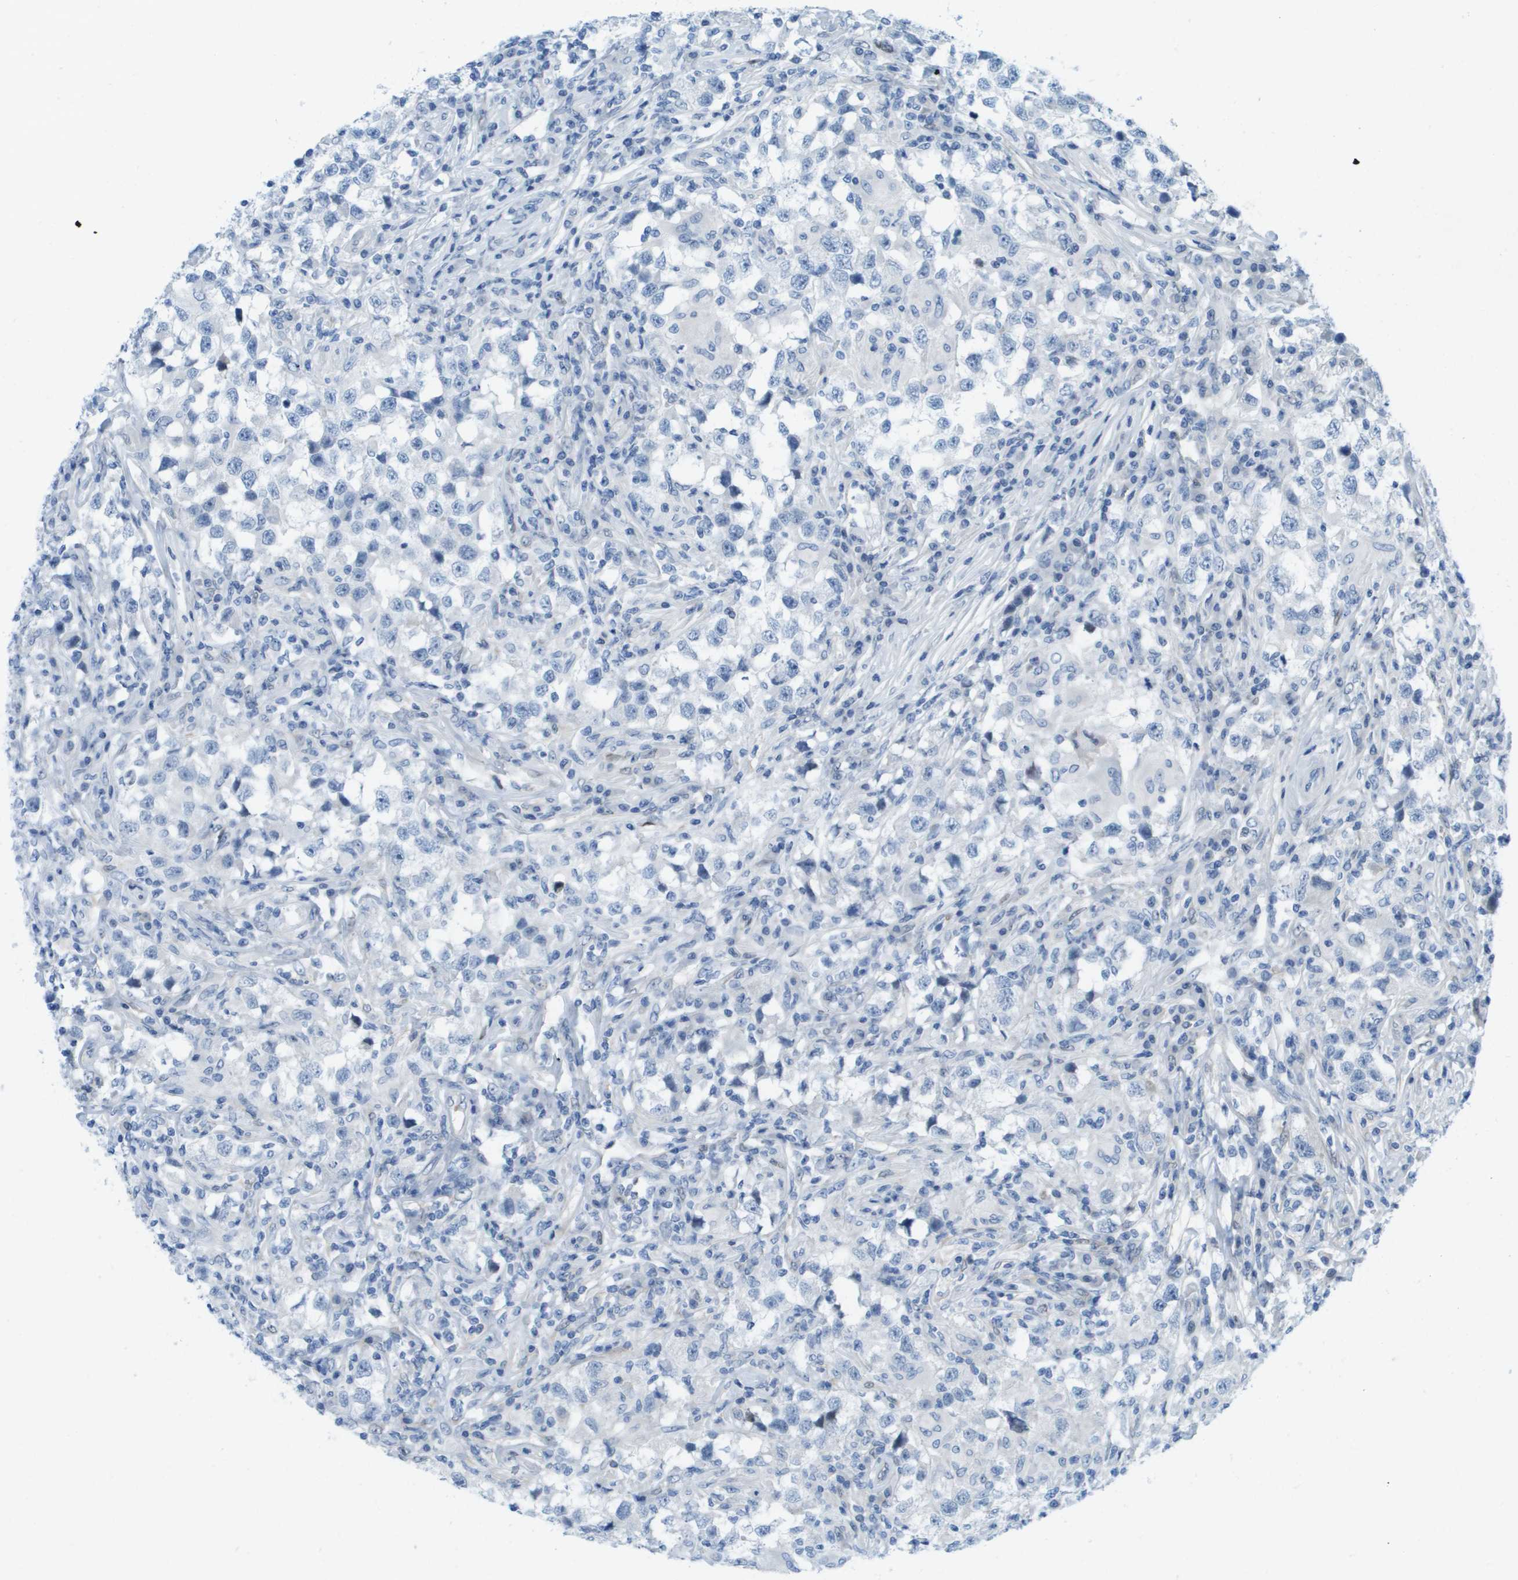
{"staining": {"intensity": "negative", "quantity": "none", "location": "none"}, "tissue": "testis cancer", "cell_type": "Tumor cells", "image_type": "cancer", "snomed": [{"axis": "morphology", "description": "Carcinoma, Embryonal, NOS"}, {"axis": "topography", "description": "Testis"}], "caption": "This is an immunohistochemistry (IHC) histopathology image of testis embryonal carcinoma. There is no staining in tumor cells.", "gene": "CUL9", "patient": {"sex": "male", "age": 21}}